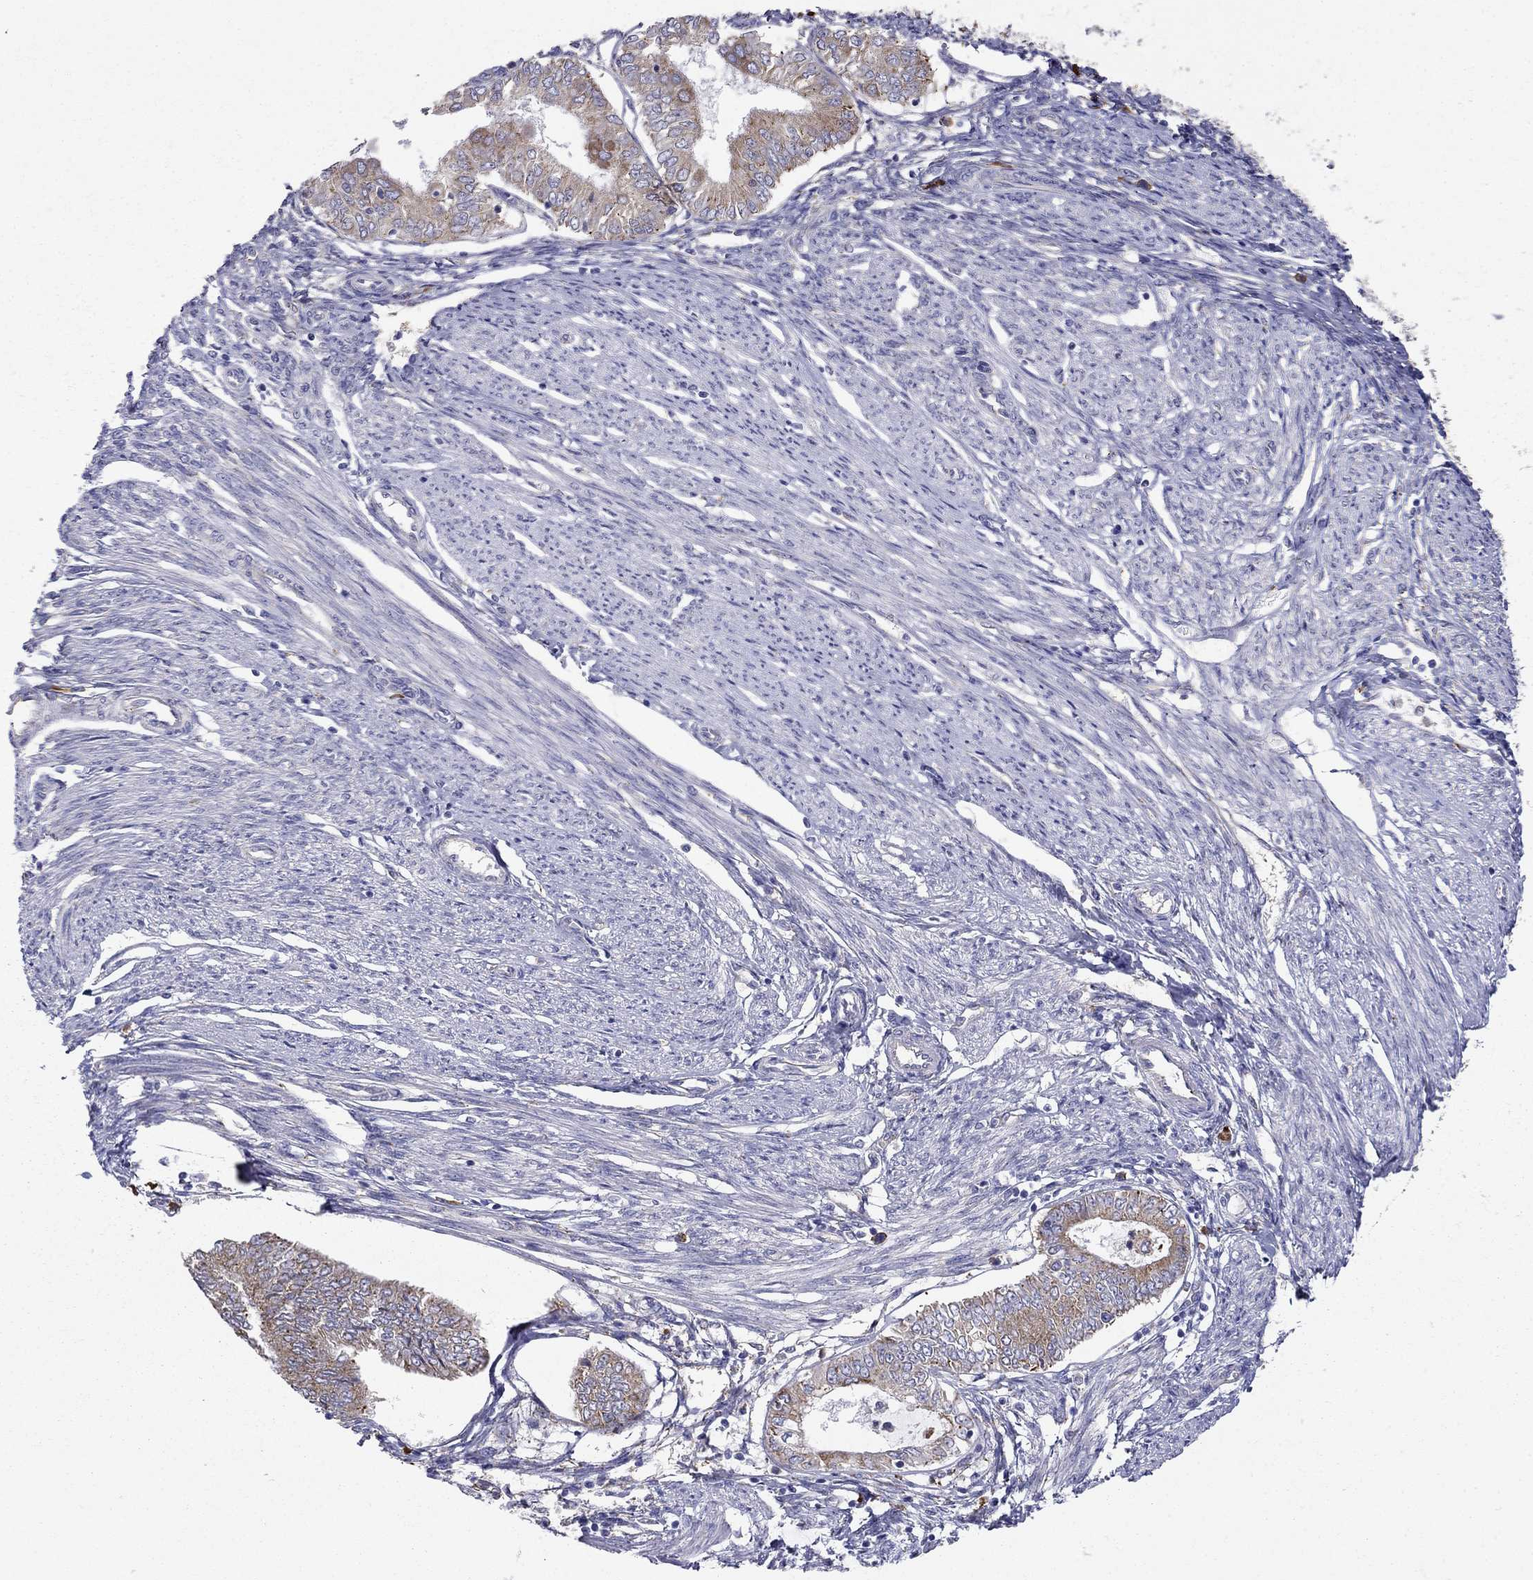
{"staining": {"intensity": "moderate", "quantity": ">75%", "location": "cytoplasmic/membranous"}, "tissue": "endometrial cancer", "cell_type": "Tumor cells", "image_type": "cancer", "snomed": [{"axis": "morphology", "description": "Adenocarcinoma, NOS"}, {"axis": "topography", "description": "Endometrium"}], "caption": "A brown stain shows moderate cytoplasmic/membranous staining of a protein in endometrial cancer tumor cells.", "gene": "LONRF2", "patient": {"sex": "female", "age": 68}}